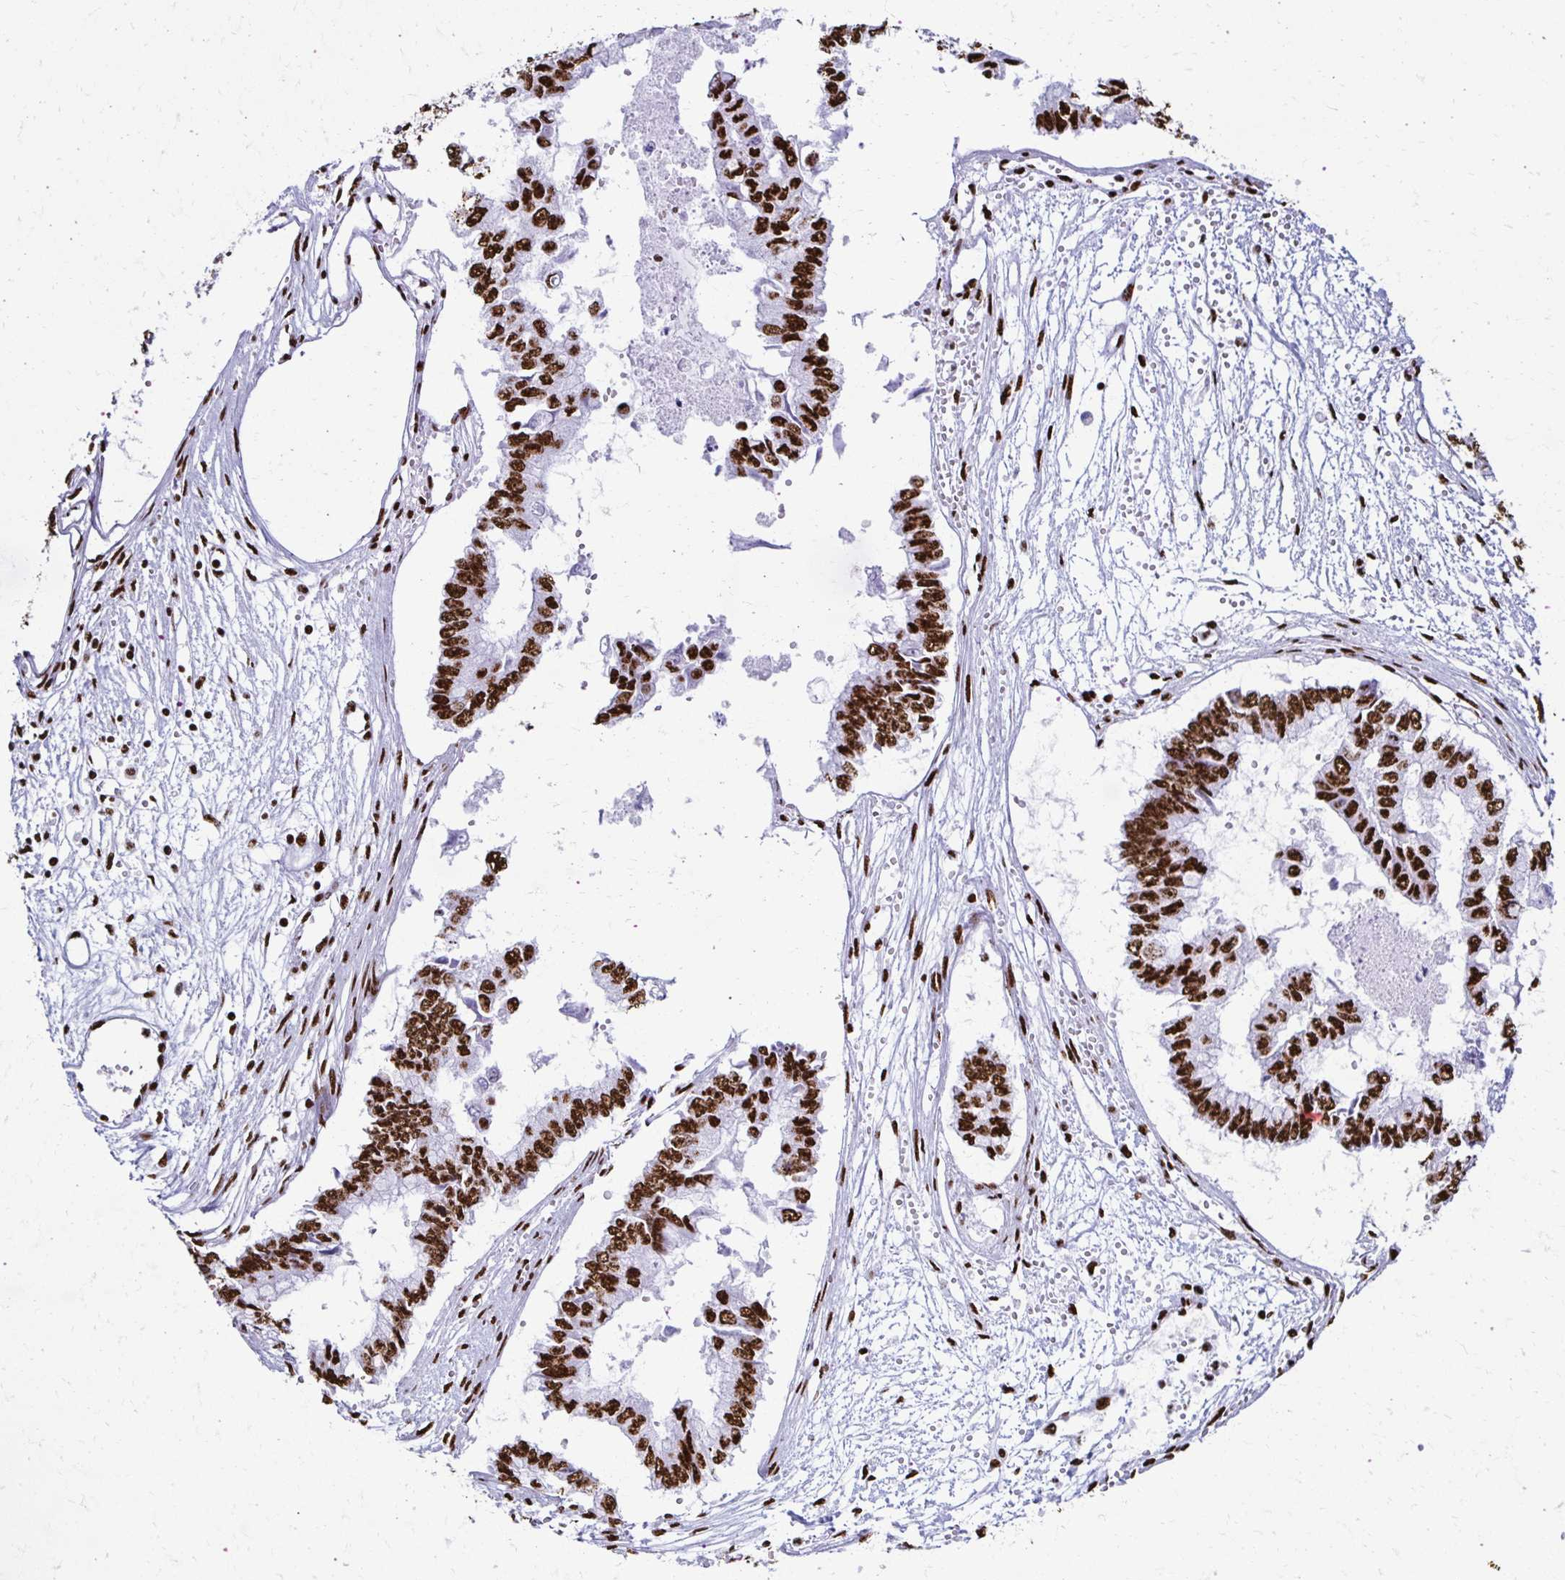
{"staining": {"intensity": "strong", "quantity": ">75%", "location": "nuclear"}, "tissue": "ovarian cancer", "cell_type": "Tumor cells", "image_type": "cancer", "snomed": [{"axis": "morphology", "description": "Cystadenocarcinoma, mucinous, NOS"}, {"axis": "topography", "description": "Ovary"}], "caption": "Immunohistochemistry photomicrograph of neoplastic tissue: mucinous cystadenocarcinoma (ovarian) stained using immunohistochemistry exhibits high levels of strong protein expression localized specifically in the nuclear of tumor cells, appearing as a nuclear brown color.", "gene": "NONO", "patient": {"sex": "female", "age": 72}}